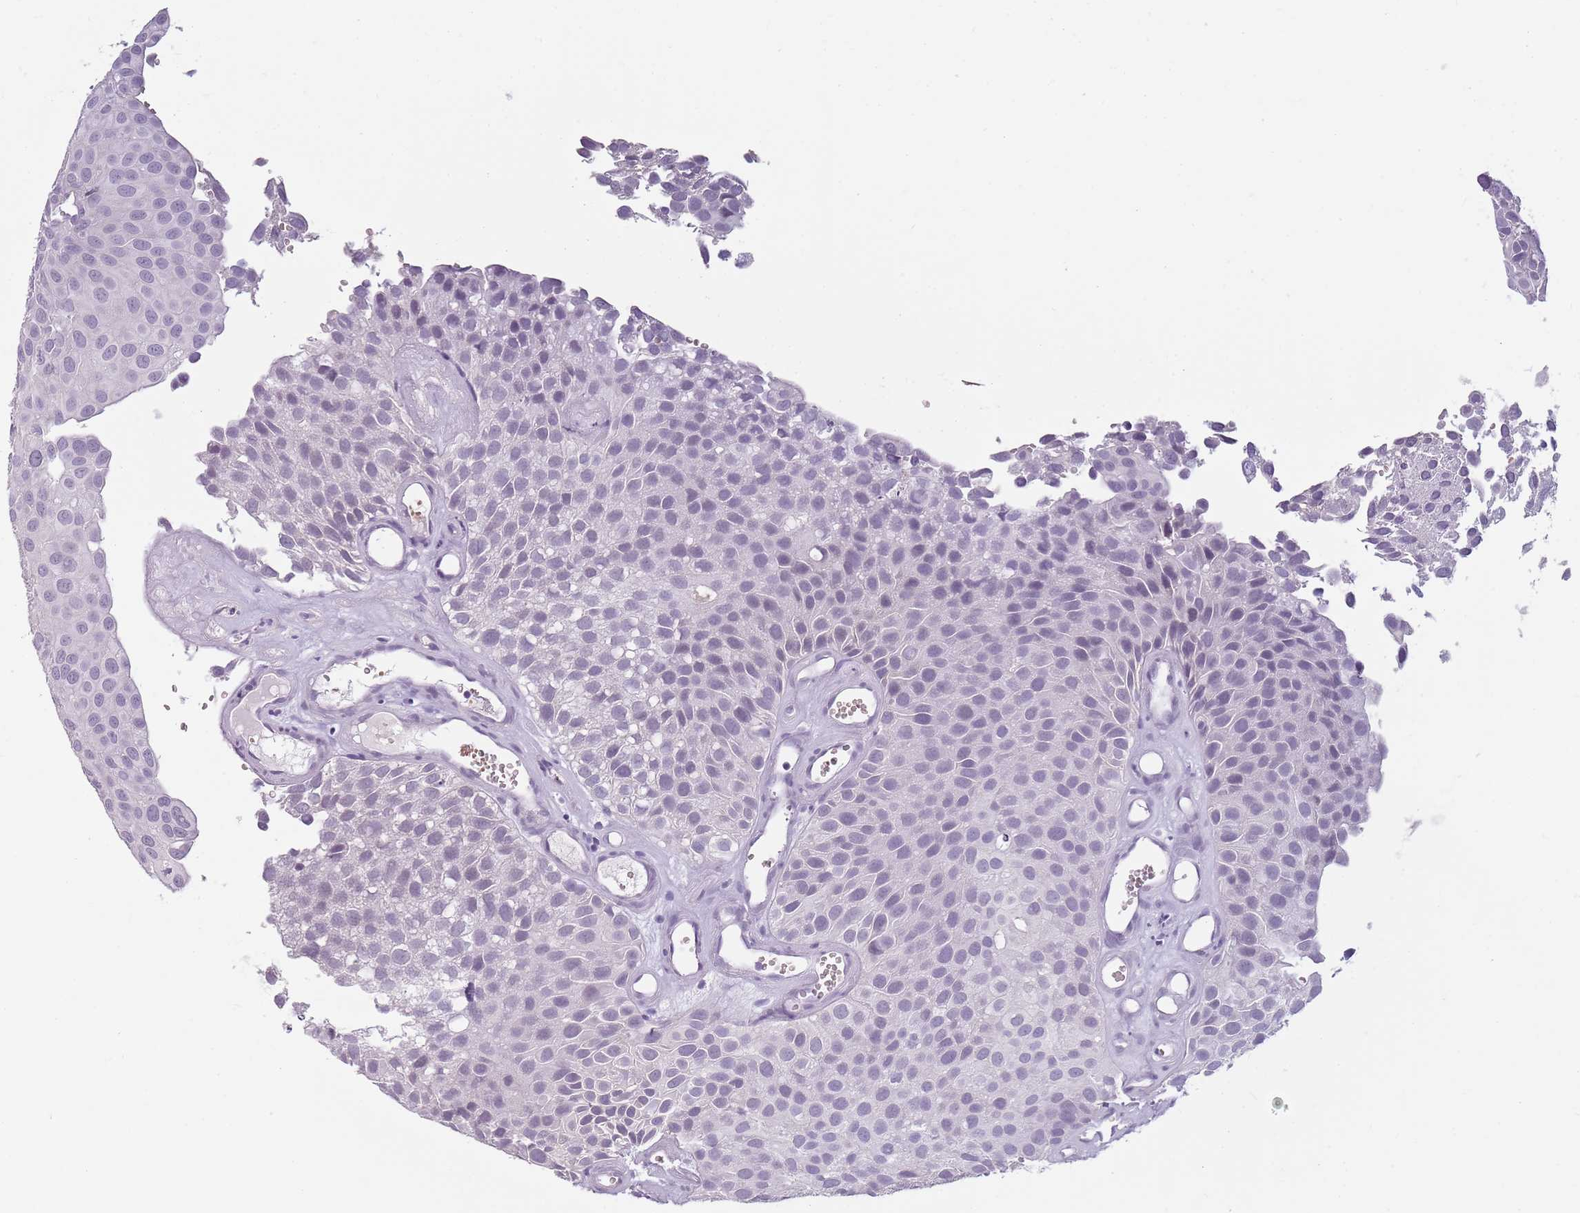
{"staining": {"intensity": "negative", "quantity": "none", "location": "none"}, "tissue": "urothelial cancer", "cell_type": "Tumor cells", "image_type": "cancer", "snomed": [{"axis": "morphology", "description": "Urothelial carcinoma, Low grade"}, {"axis": "topography", "description": "Urinary bladder"}], "caption": "Protein analysis of urothelial cancer reveals no significant positivity in tumor cells.", "gene": "PIEZO1", "patient": {"sex": "male", "age": 88}}